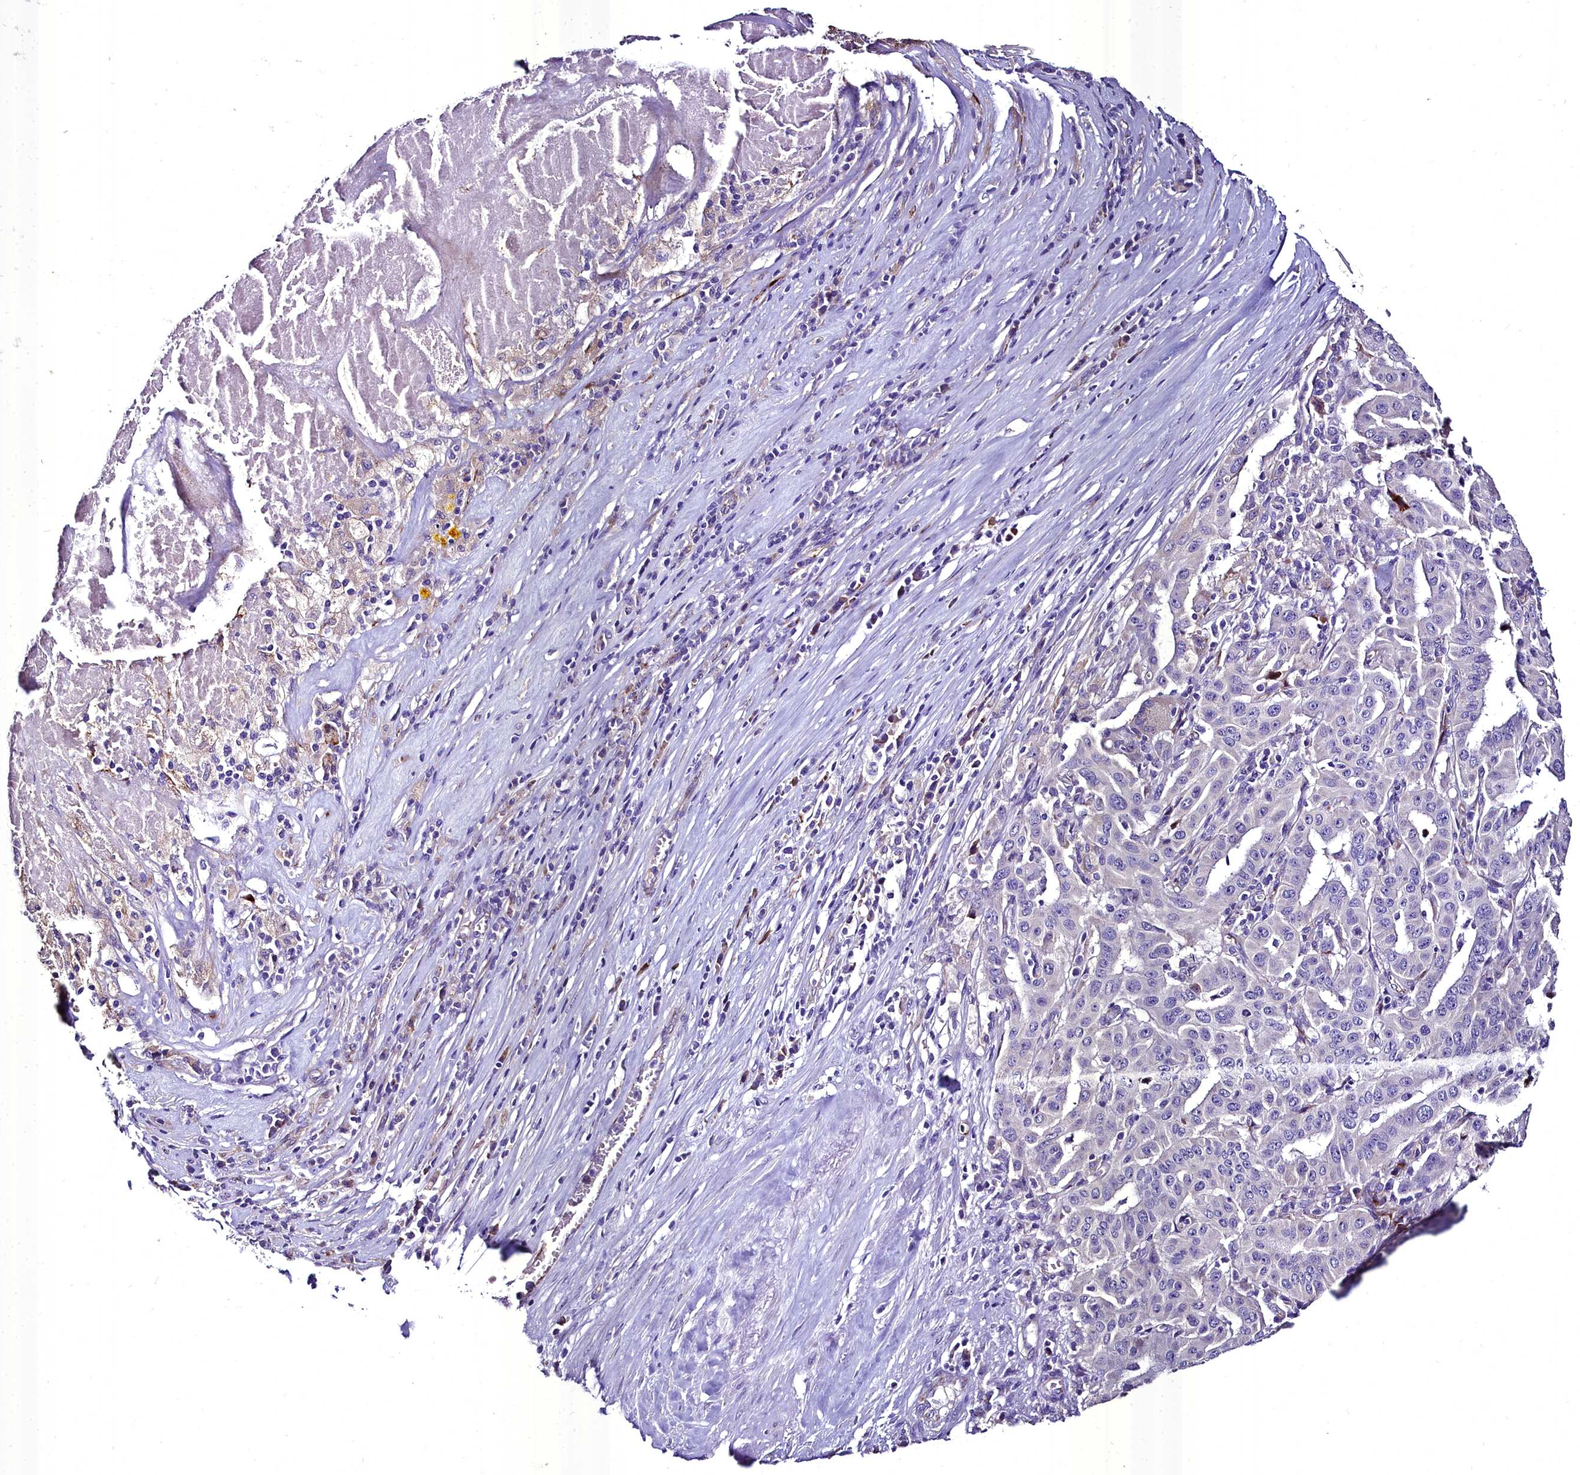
{"staining": {"intensity": "negative", "quantity": "none", "location": "none"}, "tissue": "pancreatic cancer", "cell_type": "Tumor cells", "image_type": "cancer", "snomed": [{"axis": "morphology", "description": "Adenocarcinoma, NOS"}, {"axis": "topography", "description": "Pancreas"}], "caption": "A micrograph of human pancreatic cancer is negative for staining in tumor cells. (Brightfield microscopy of DAB immunohistochemistry (IHC) at high magnification).", "gene": "MS4A18", "patient": {"sex": "male", "age": 63}}